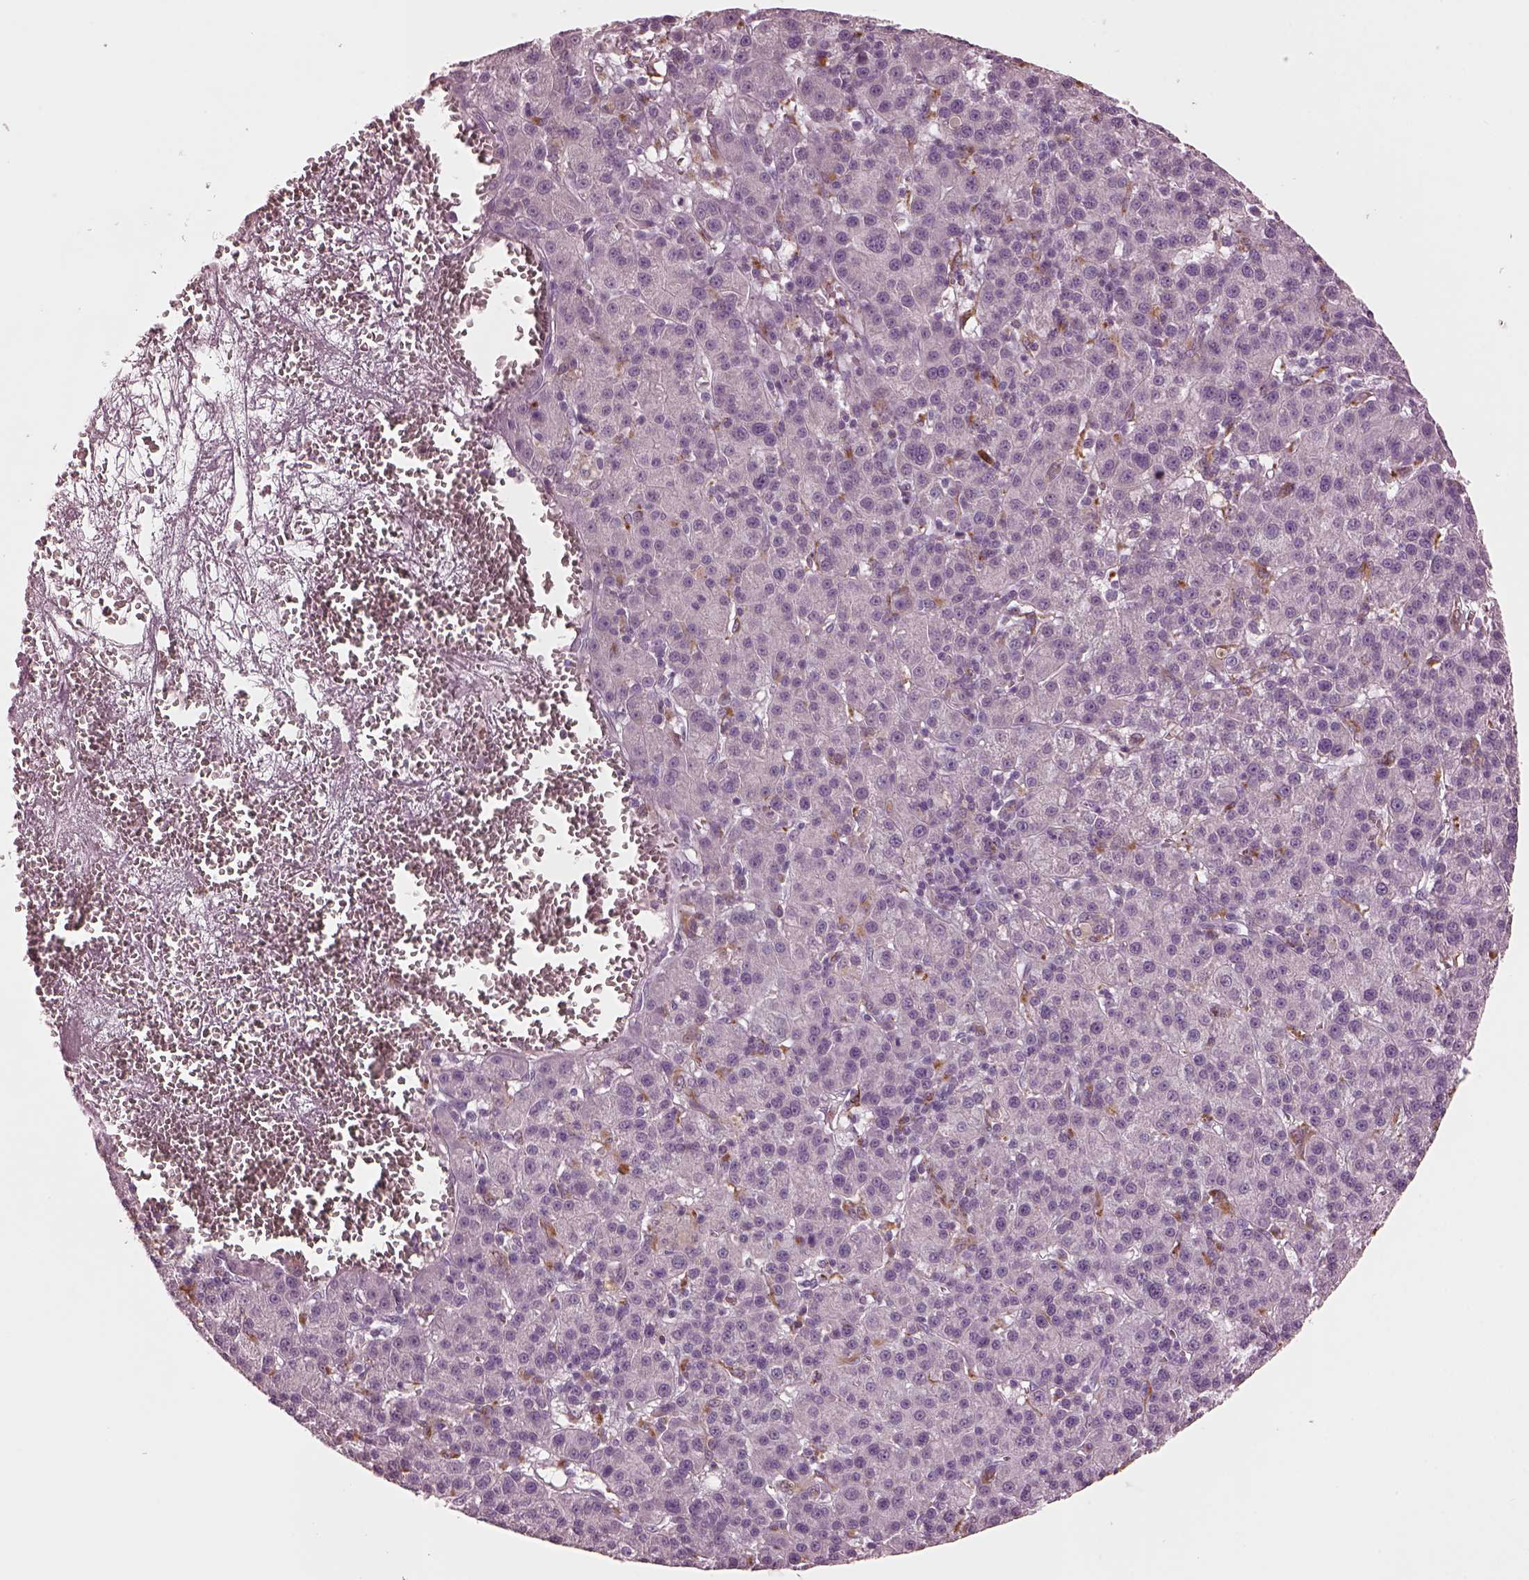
{"staining": {"intensity": "negative", "quantity": "none", "location": "none"}, "tissue": "liver cancer", "cell_type": "Tumor cells", "image_type": "cancer", "snomed": [{"axis": "morphology", "description": "Carcinoma, Hepatocellular, NOS"}, {"axis": "topography", "description": "Liver"}], "caption": "DAB (3,3'-diaminobenzidine) immunohistochemical staining of human liver hepatocellular carcinoma exhibits no significant expression in tumor cells.", "gene": "SLAMF8", "patient": {"sex": "female", "age": 60}}